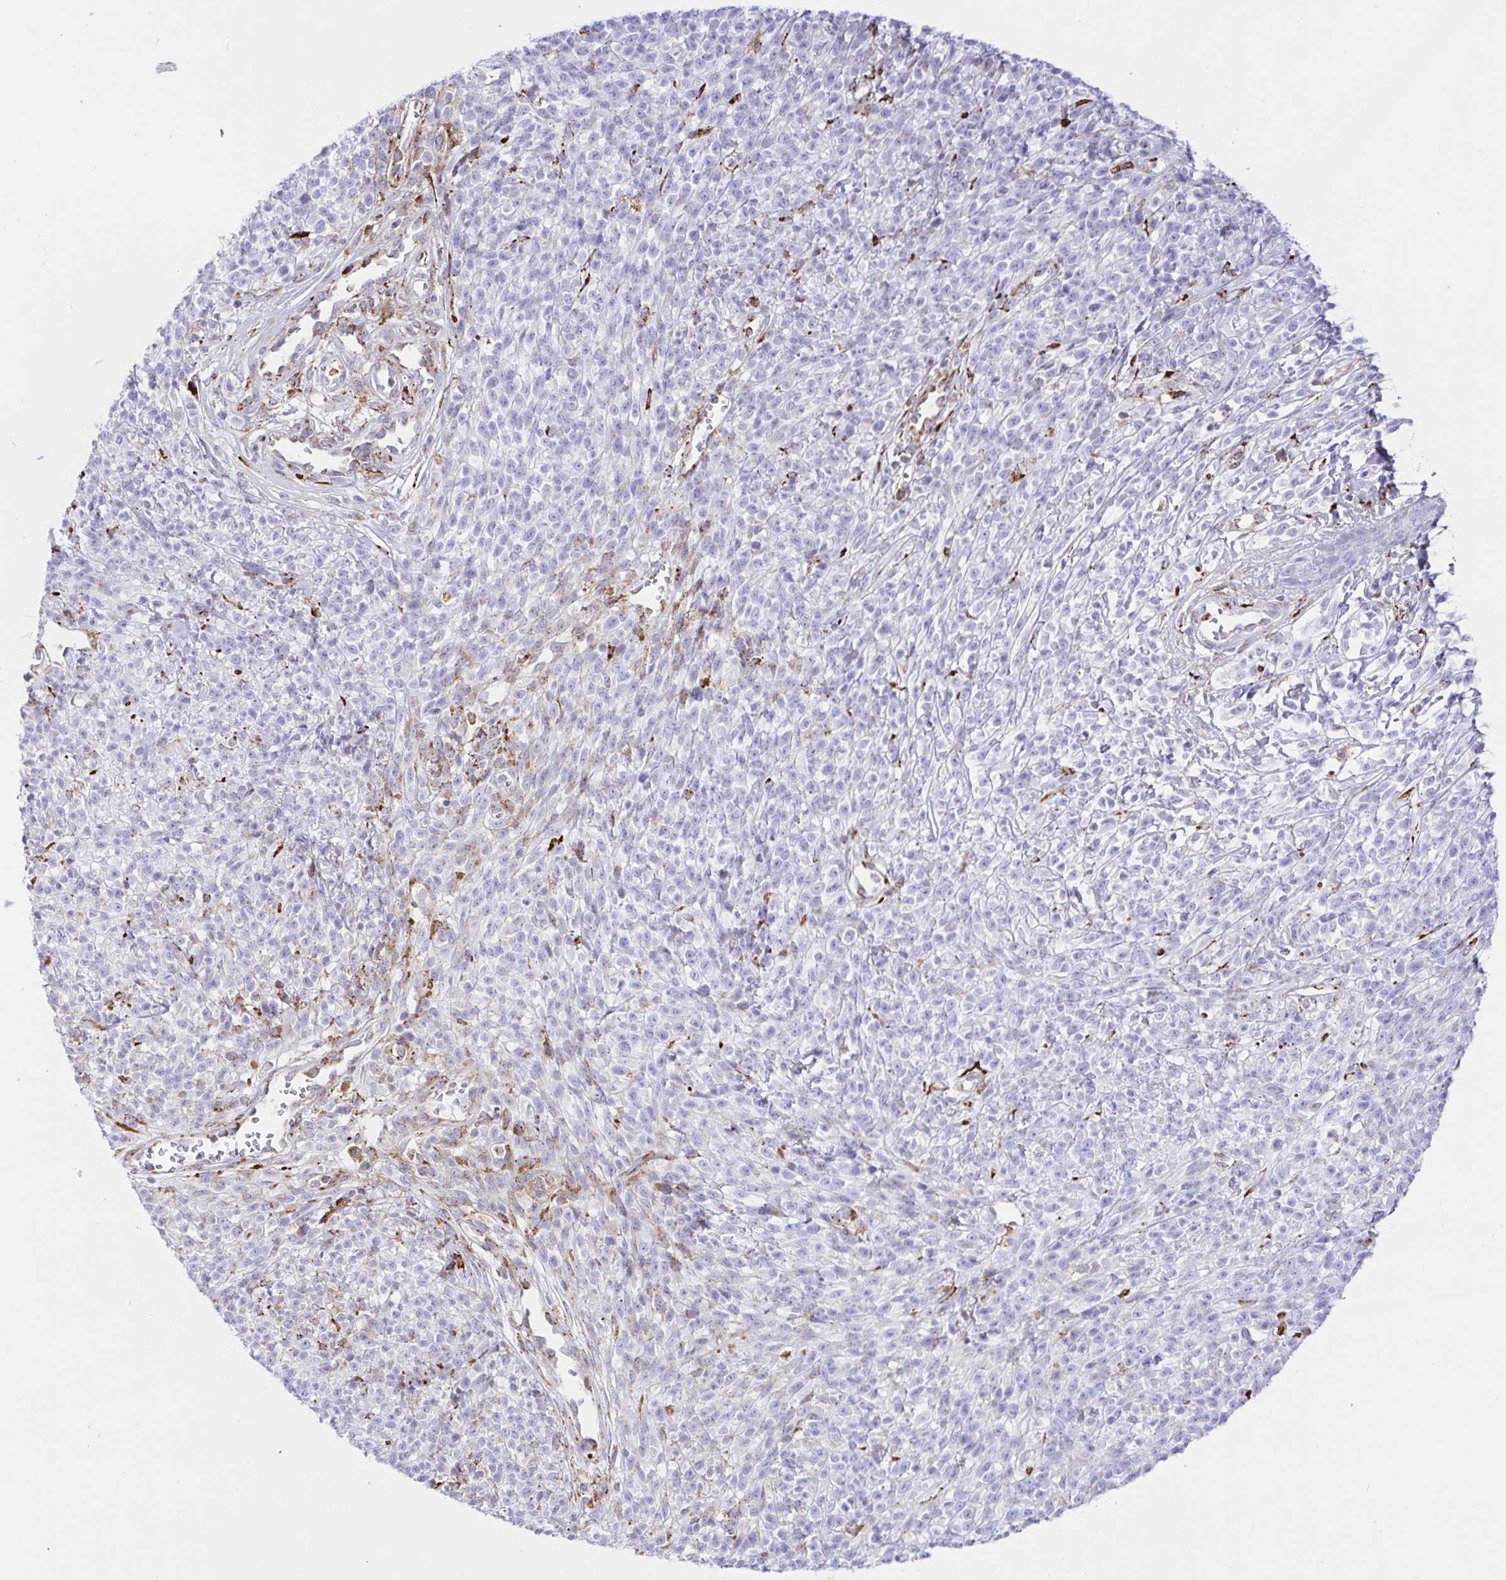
{"staining": {"intensity": "negative", "quantity": "none", "location": "none"}, "tissue": "melanoma", "cell_type": "Tumor cells", "image_type": "cancer", "snomed": [{"axis": "morphology", "description": "Malignant melanoma, NOS"}, {"axis": "topography", "description": "Skin"}, {"axis": "topography", "description": "Skin of trunk"}], "caption": "Tumor cells show no significant positivity in malignant melanoma.", "gene": "CLGN", "patient": {"sex": "male", "age": 74}}